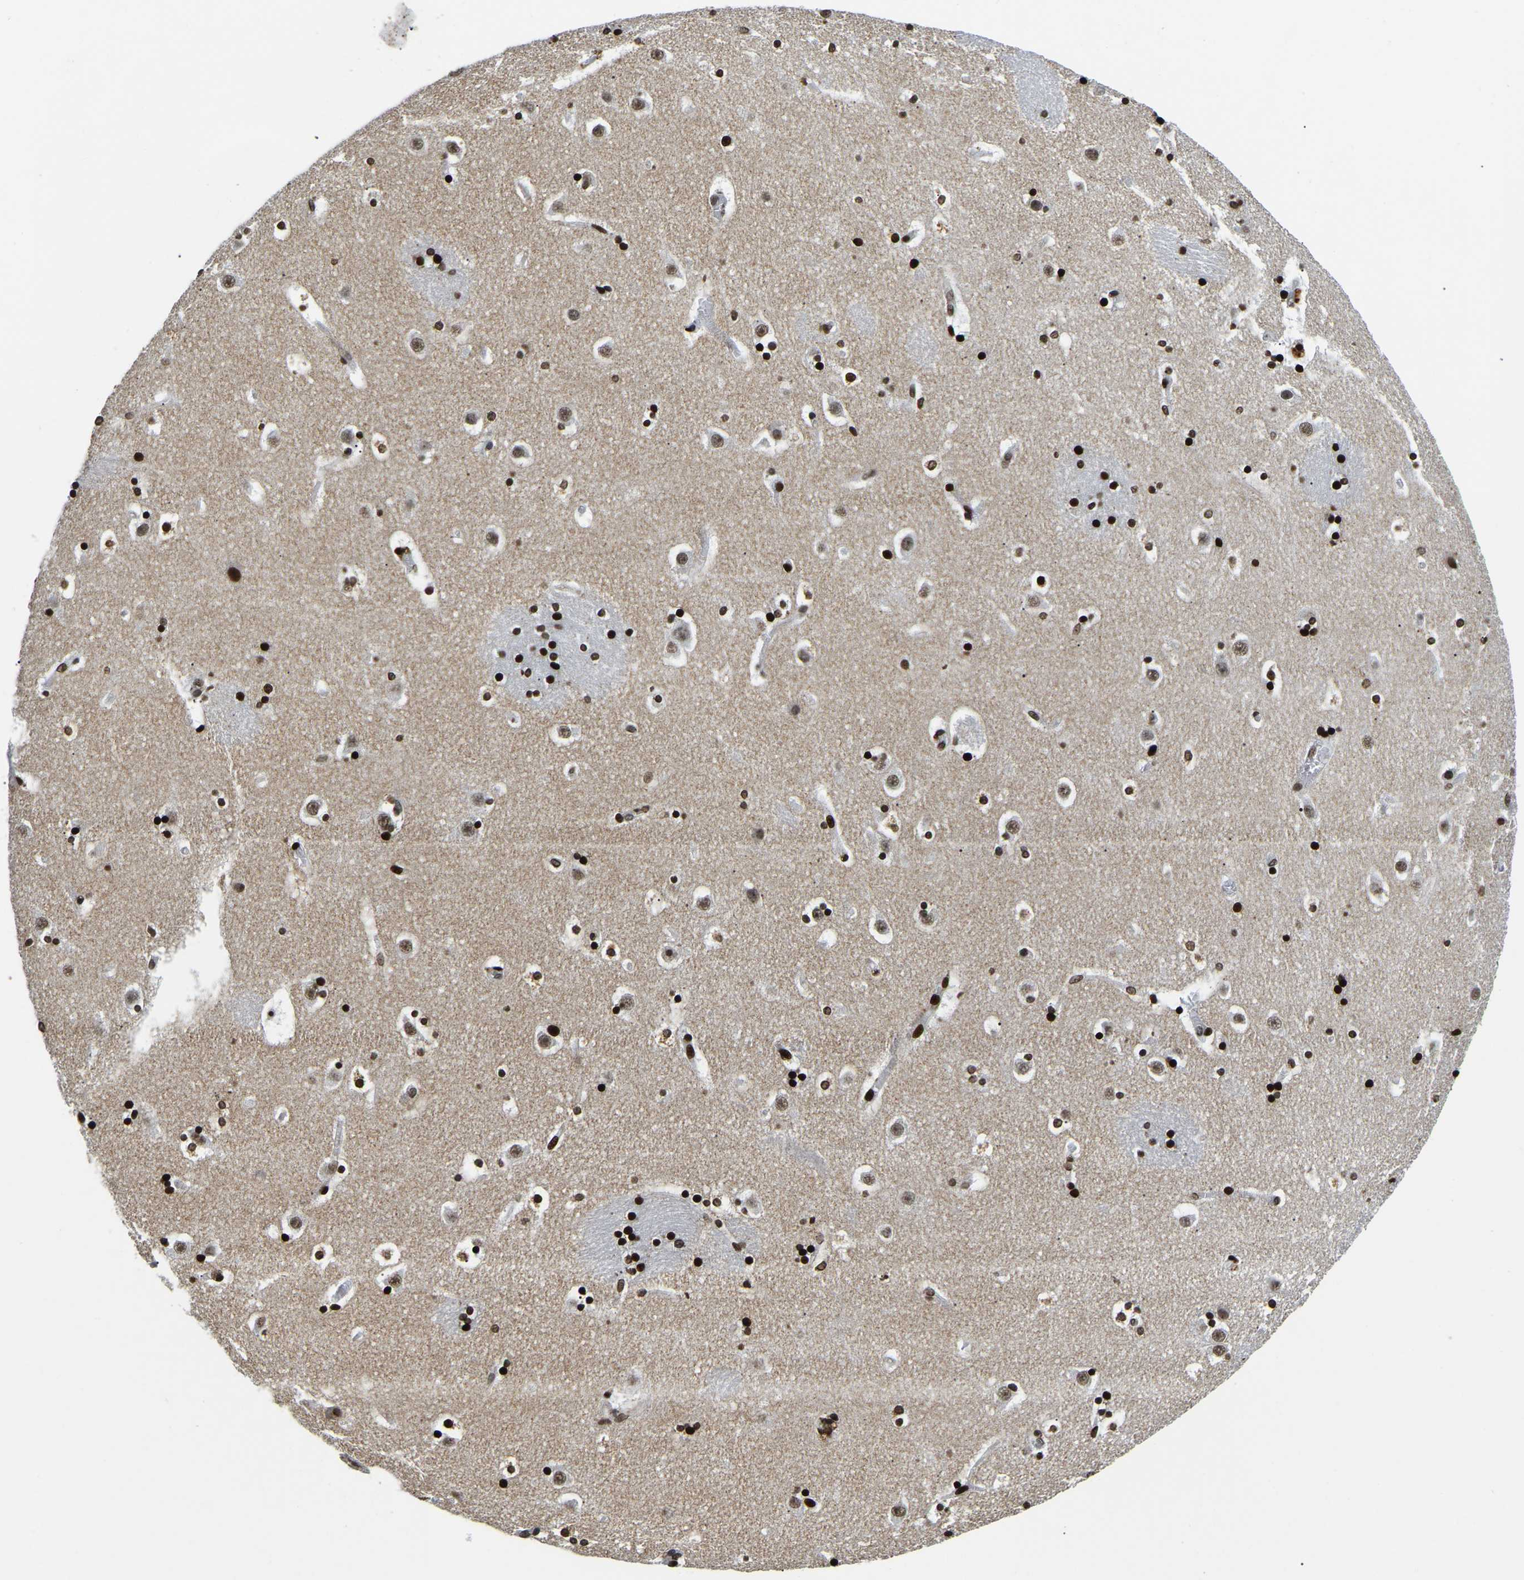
{"staining": {"intensity": "strong", "quantity": "25%-75%", "location": "nuclear"}, "tissue": "caudate", "cell_type": "Glial cells", "image_type": "normal", "snomed": [{"axis": "morphology", "description": "Normal tissue, NOS"}, {"axis": "topography", "description": "Lateral ventricle wall"}], "caption": "High-power microscopy captured an immunohistochemistry (IHC) image of benign caudate, revealing strong nuclear staining in about 25%-75% of glial cells.", "gene": "LRRC61", "patient": {"sex": "male", "age": 45}}